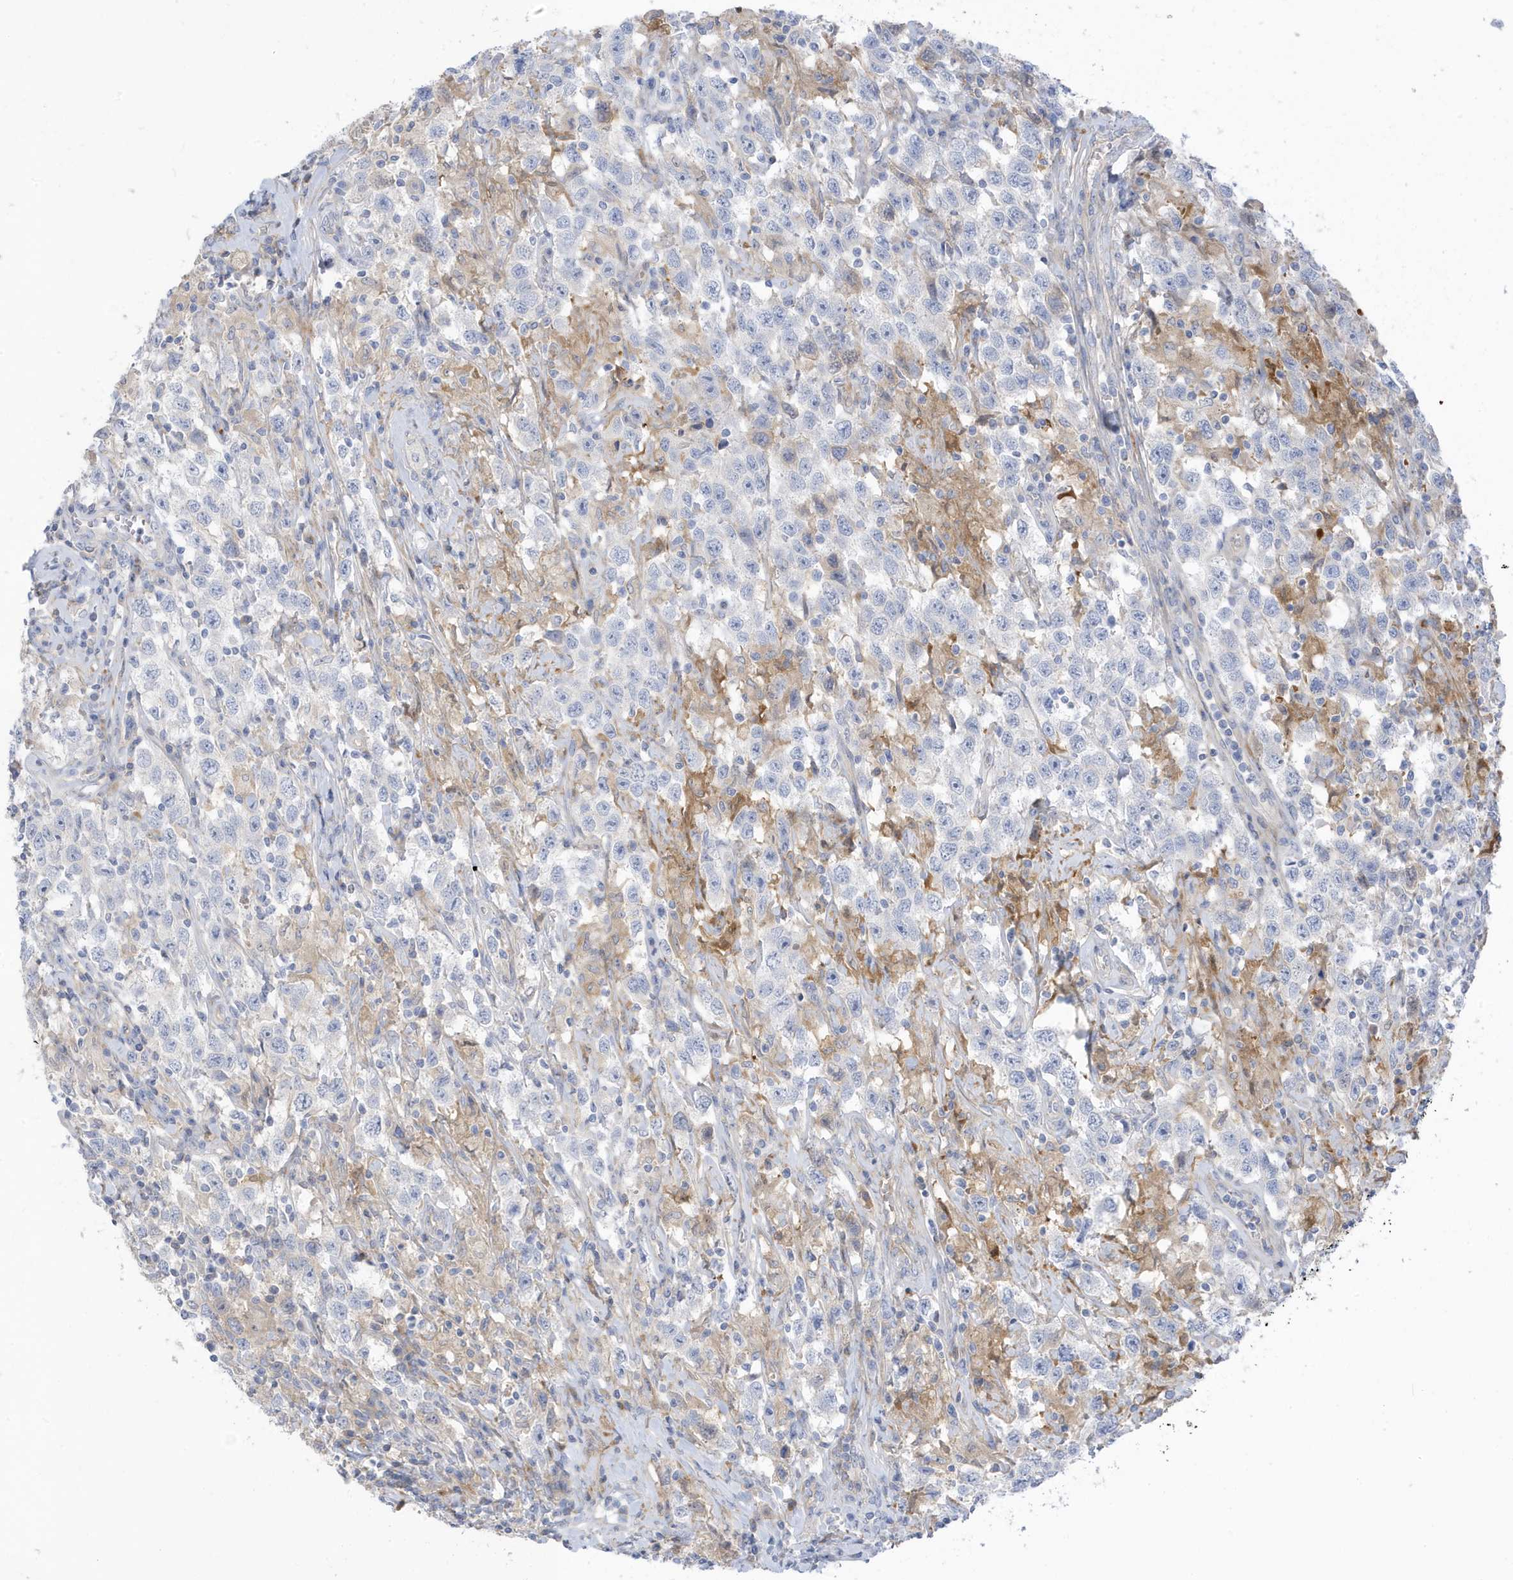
{"staining": {"intensity": "negative", "quantity": "none", "location": "none"}, "tissue": "testis cancer", "cell_type": "Tumor cells", "image_type": "cancer", "snomed": [{"axis": "morphology", "description": "Seminoma, NOS"}, {"axis": "topography", "description": "Testis"}], "caption": "IHC image of testis cancer stained for a protein (brown), which displays no expression in tumor cells.", "gene": "ATP13A5", "patient": {"sex": "male", "age": 41}}